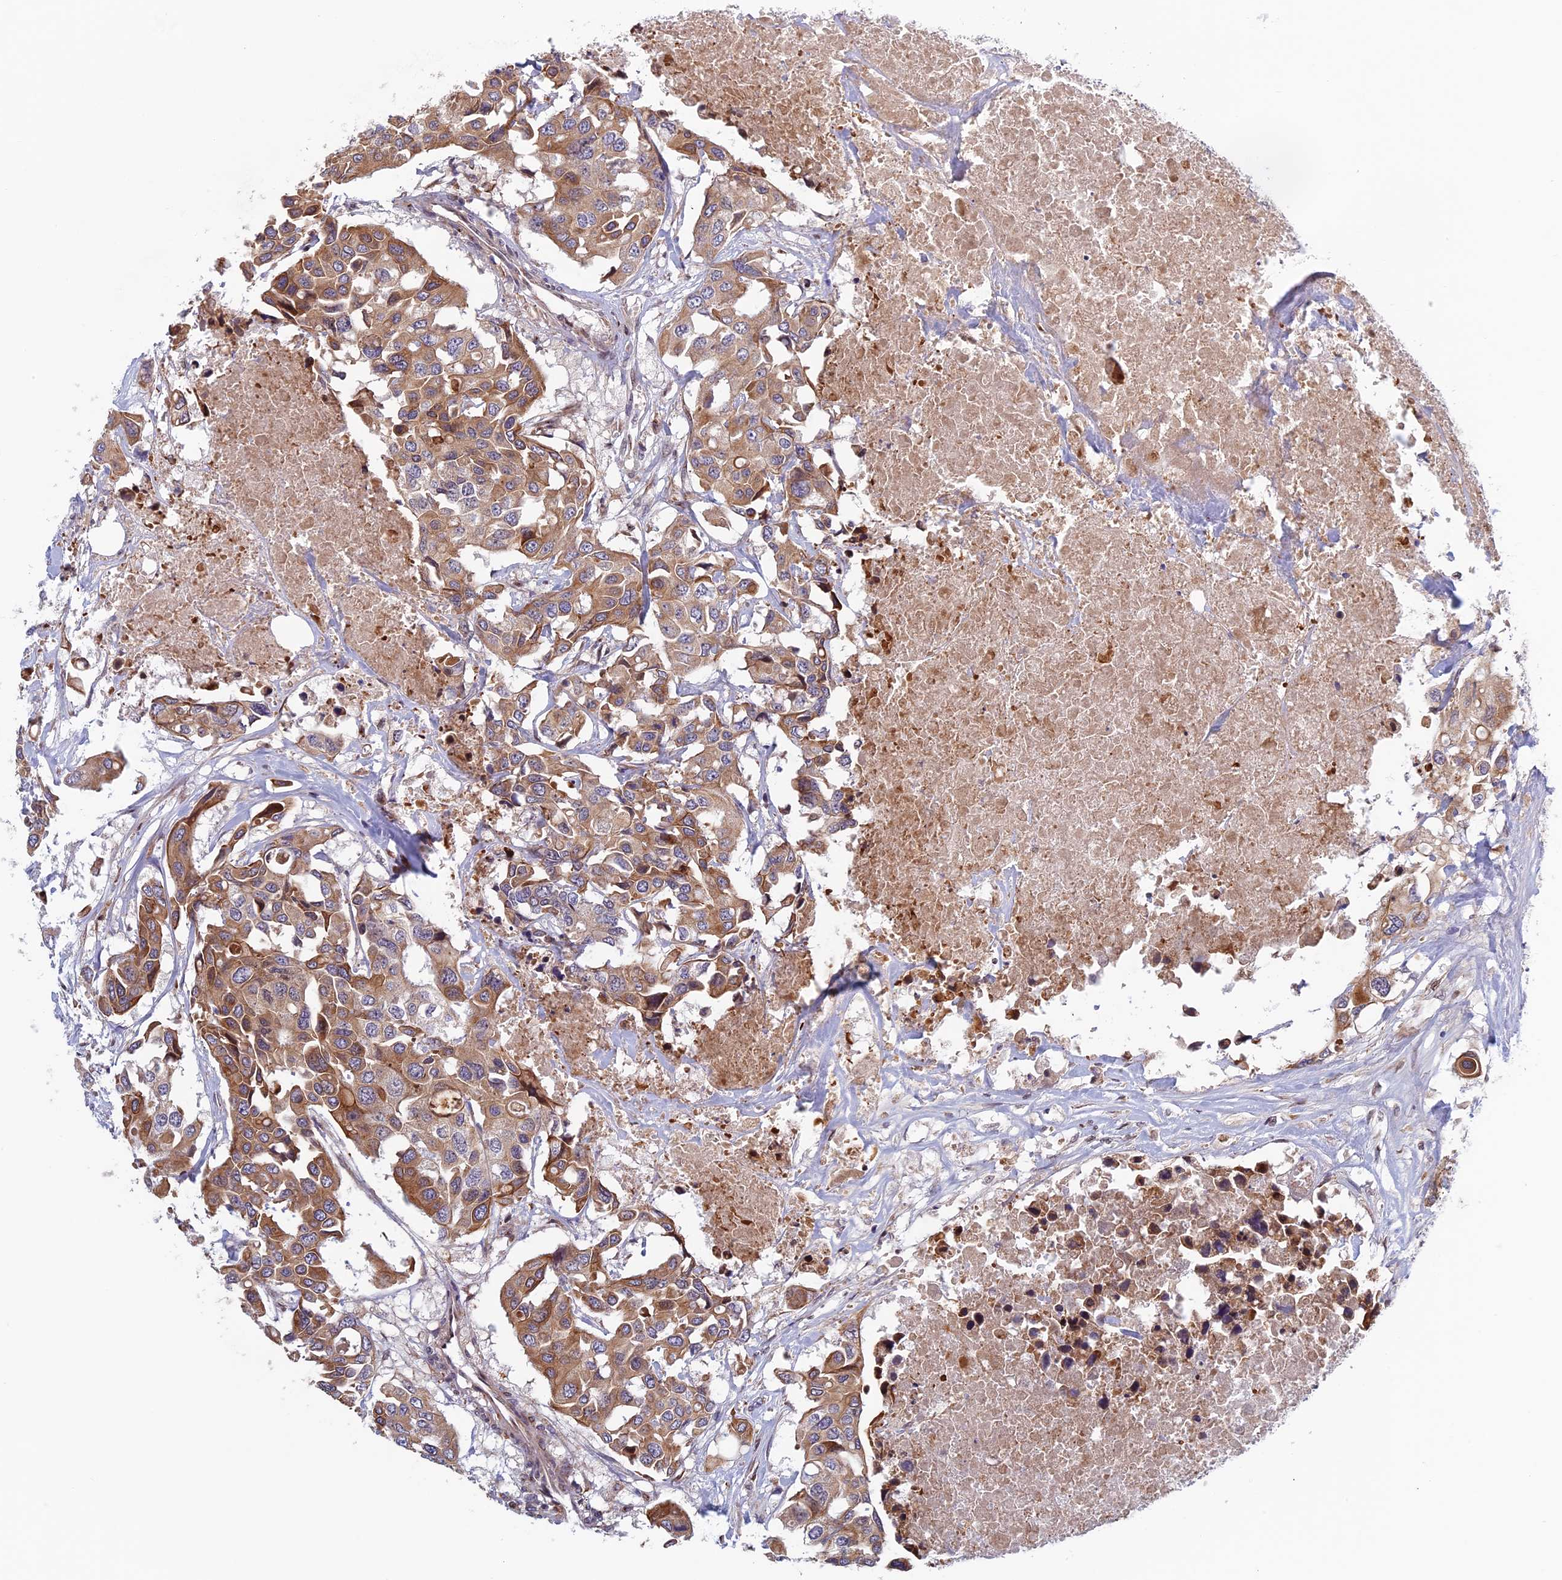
{"staining": {"intensity": "moderate", "quantity": ">75%", "location": "cytoplasmic/membranous"}, "tissue": "colorectal cancer", "cell_type": "Tumor cells", "image_type": "cancer", "snomed": [{"axis": "morphology", "description": "Adenocarcinoma, NOS"}, {"axis": "topography", "description": "Colon"}], "caption": "Moderate cytoplasmic/membranous positivity is identified in approximately >75% of tumor cells in colorectal cancer.", "gene": "FADS1", "patient": {"sex": "male", "age": 77}}